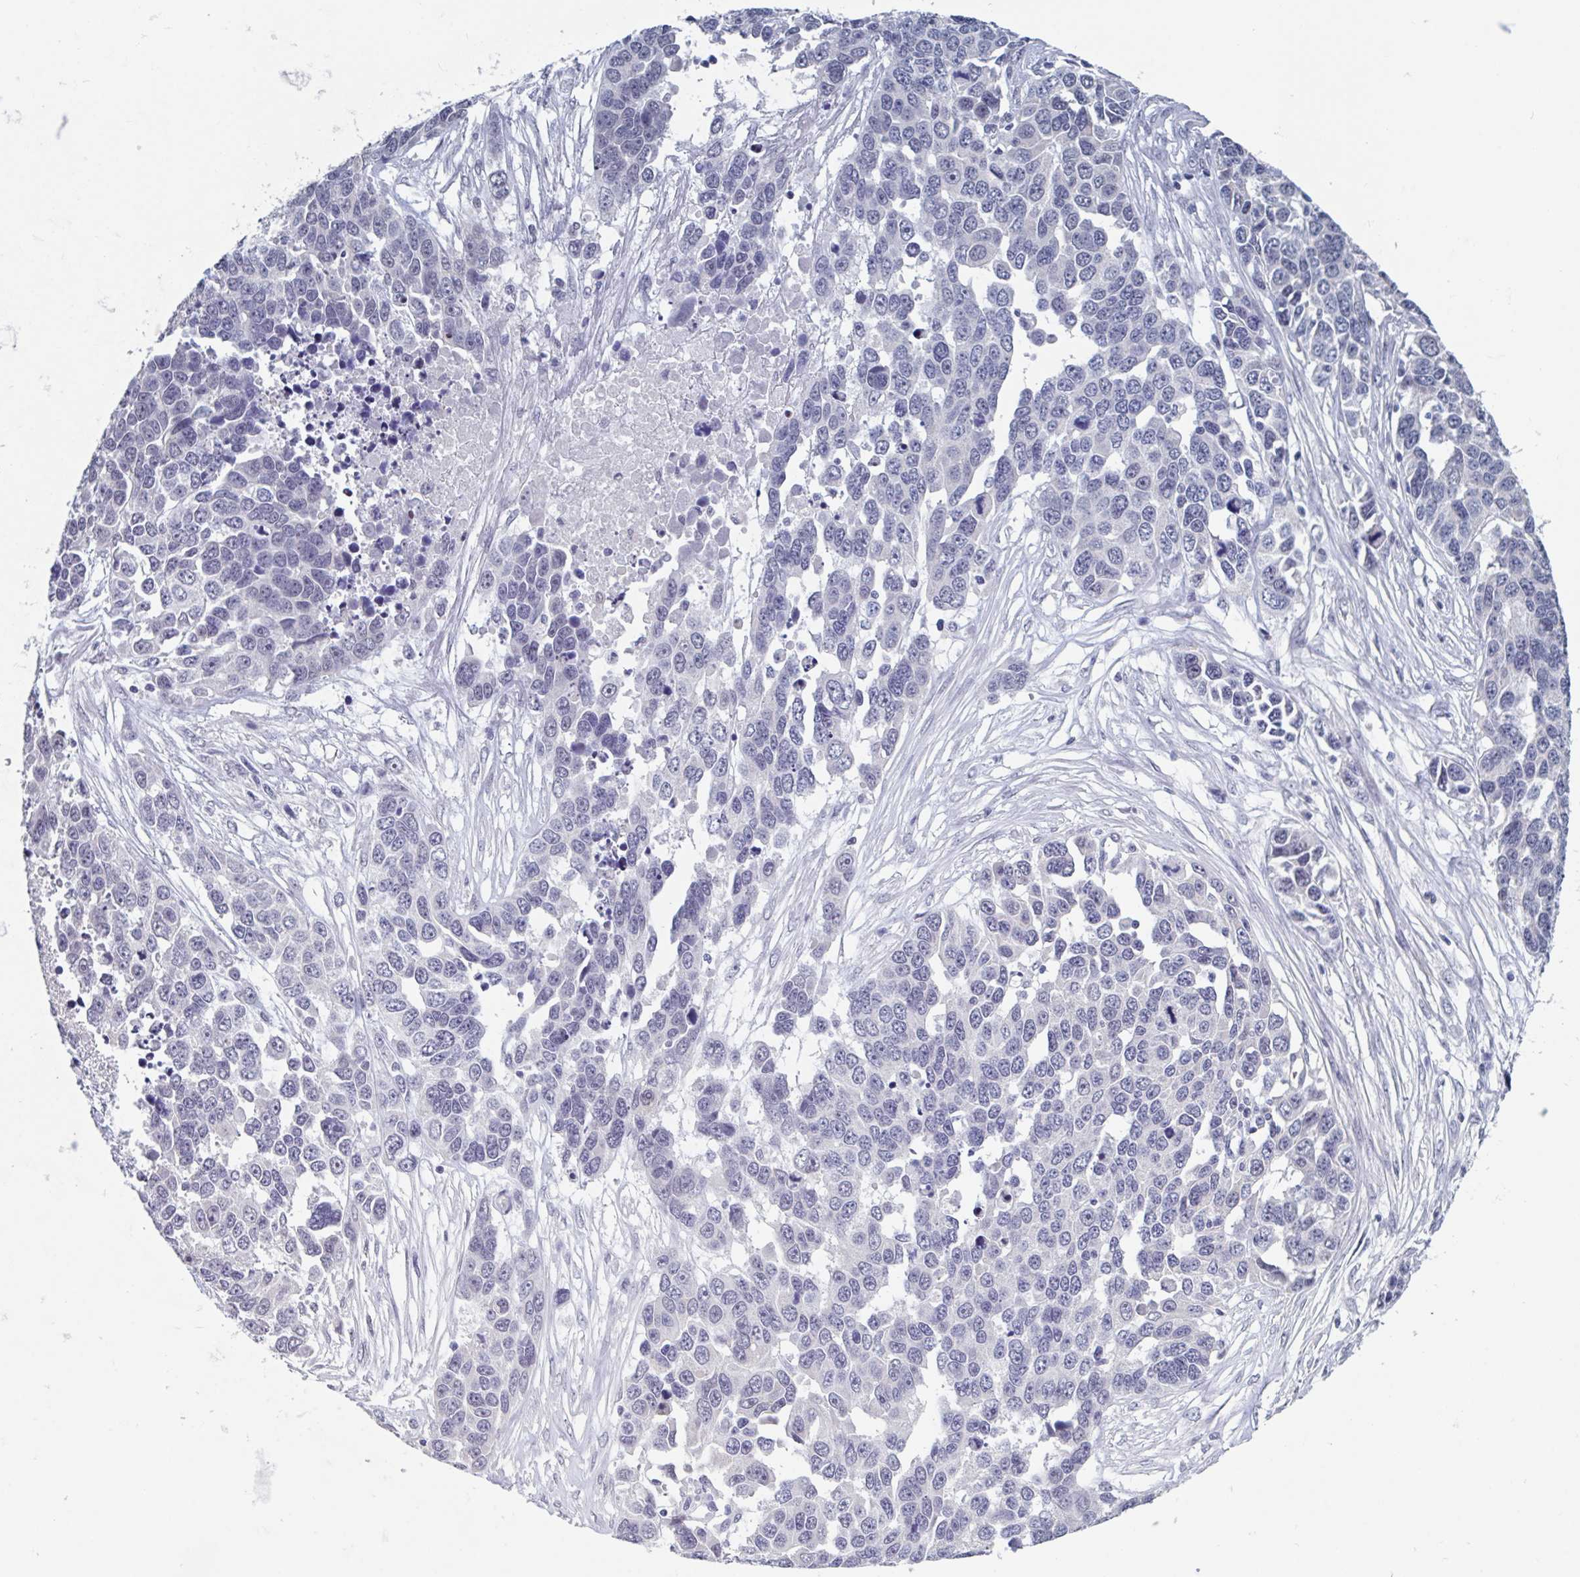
{"staining": {"intensity": "negative", "quantity": "none", "location": "none"}, "tissue": "ovarian cancer", "cell_type": "Tumor cells", "image_type": "cancer", "snomed": [{"axis": "morphology", "description": "Cystadenocarcinoma, serous, NOS"}, {"axis": "topography", "description": "Ovary"}], "caption": "Tumor cells show no significant protein positivity in ovarian serous cystadenocarcinoma. The staining is performed using DAB (3,3'-diaminobenzidine) brown chromogen with nuclei counter-stained in using hematoxylin.", "gene": "KDM4D", "patient": {"sex": "female", "age": 76}}